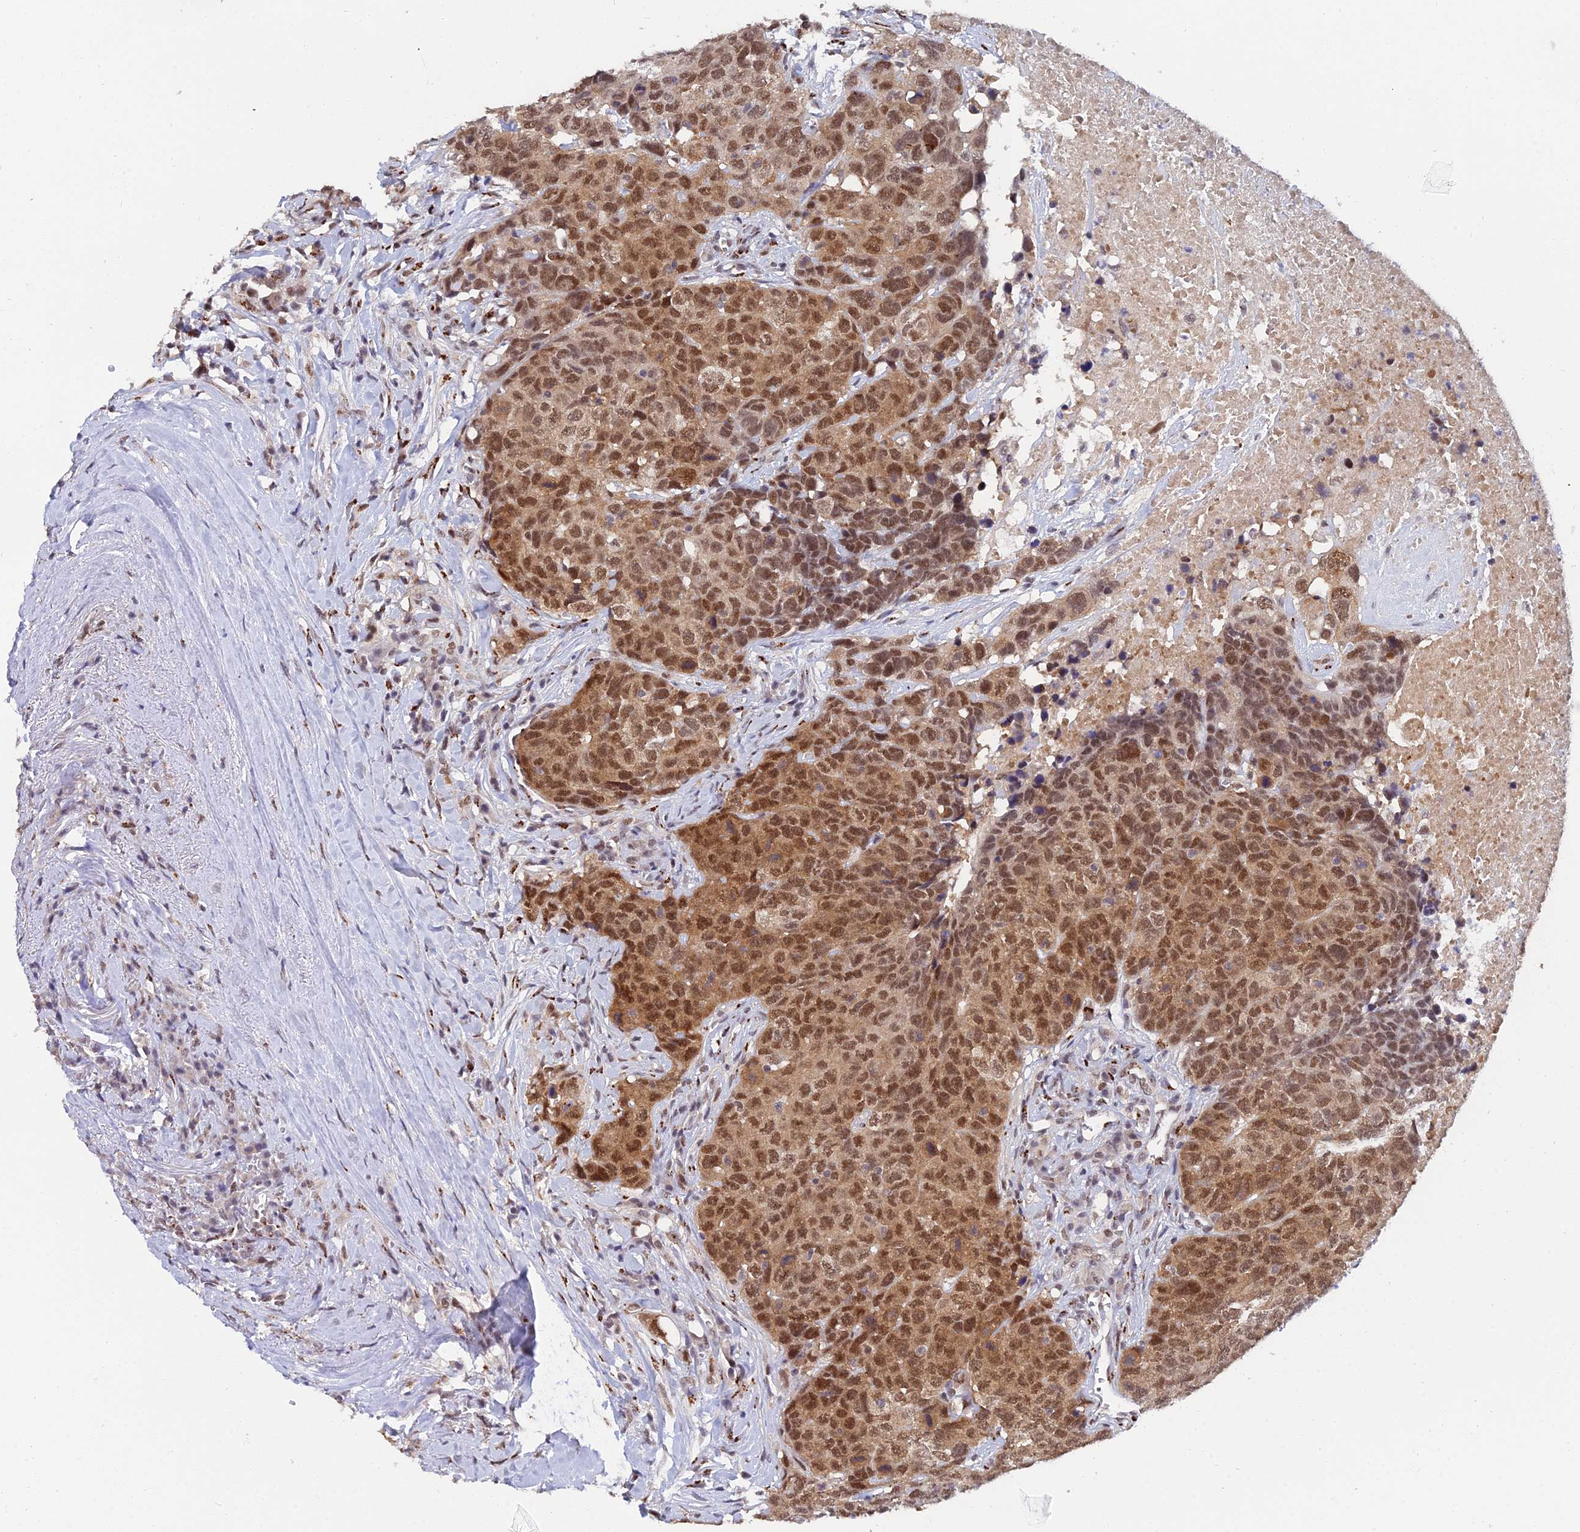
{"staining": {"intensity": "strong", "quantity": ">75%", "location": "cytoplasmic/membranous,nuclear"}, "tissue": "head and neck cancer", "cell_type": "Tumor cells", "image_type": "cancer", "snomed": [{"axis": "morphology", "description": "Squamous cell carcinoma, NOS"}, {"axis": "topography", "description": "Head-Neck"}], "caption": "The histopathology image reveals immunohistochemical staining of head and neck cancer. There is strong cytoplasmic/membranous and nuclear staining is present in about >75% of tumor cells. The protein of interest is shown in brown color, while the nuclei are stained blue.", "gene": "THOC3", "patient": {"sex": "male", "age": 66}}